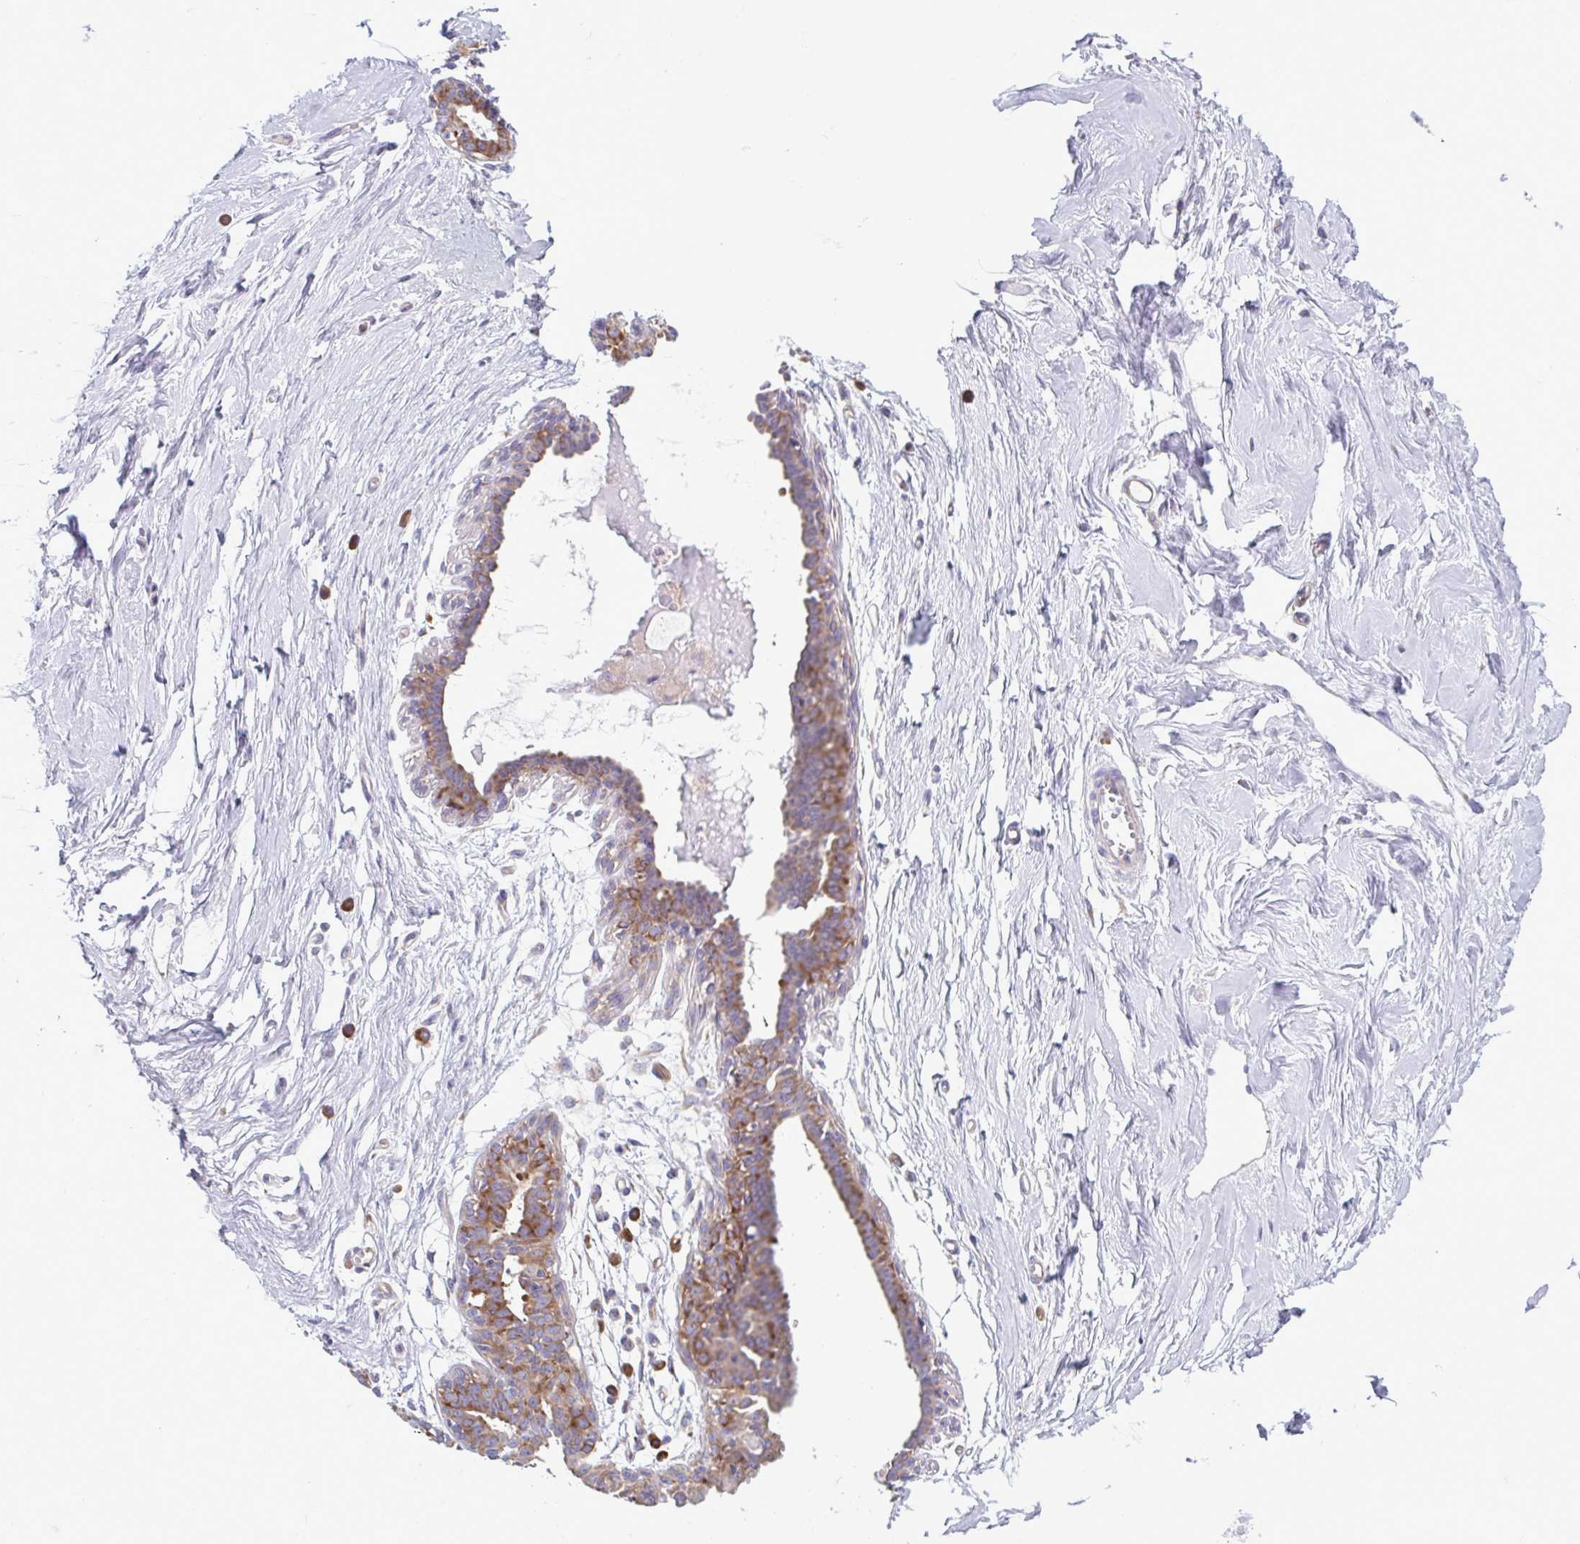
{"staining": {"intensity": "negative", "quantity": "none", "location": "none"}, "tissue": "breast", "cell_type": "Adipocytes", "image_type": "normal", "snomed": [{"axis": "morphology", "description": "Normal tissue, NOS"}, {"axis": "topography", "description": "Breast"}], "caption": "An IHC micrograph of normal breast is shown. There is no staining in adipocytes of breast. (Stains: DAB (3,3'-diaminobenzidine) immunohistochemistry (IHC) with hematoxylin counter stain, Microscopy: brightfield microscopy at high magnification).", "gene": "RPS16", "patient": {"sex": "female", "age": 45}}